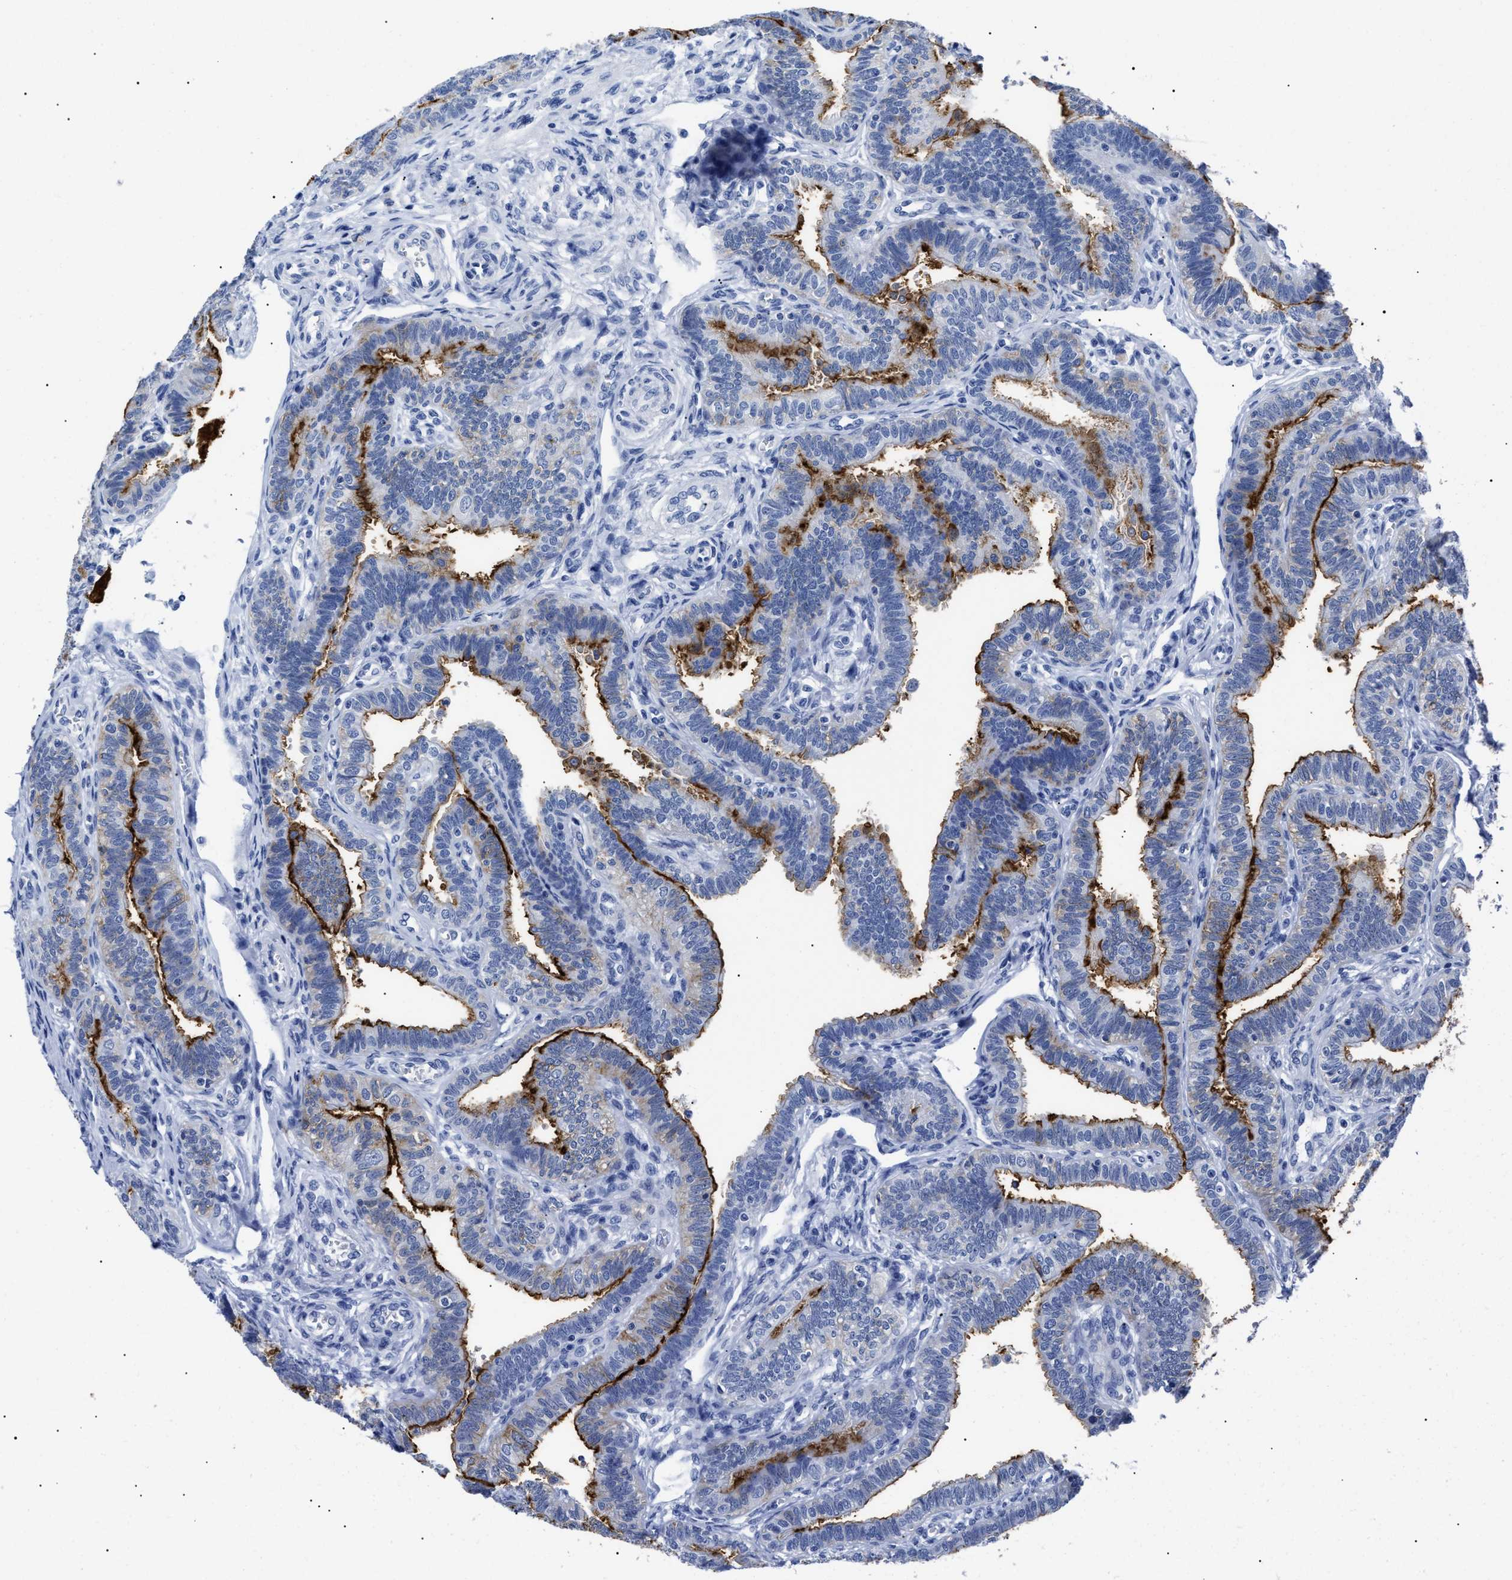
{"staining": {"intensity": "moderate", "quantity": "25%-75%", "location": "cytoplasmic/membranous"}, "tissue": "fallopian tube", "cell_type": "Glandular cells", "image_type": "normal", "snomed": [{"axis": "morphology", "description": "Normal tissue, NOS"}, {"axis": "topography", "description": "Fallopian tube"}, {"axis": "topography", "description": "Placenta"}], "caption": "Immunohistochemical staining of unremarkable human fallopian tube reveals 25%-75% levels of moderate cytoplasmic/membranous protein staining in approximately 25%-75% of glandular cells. (DAB (3,3'-diaminobenzidine) = brown stain, brightfield microscopy at high magnification).", "gene": "ALPG", "patient": {"sex": "female", "age": 34}}